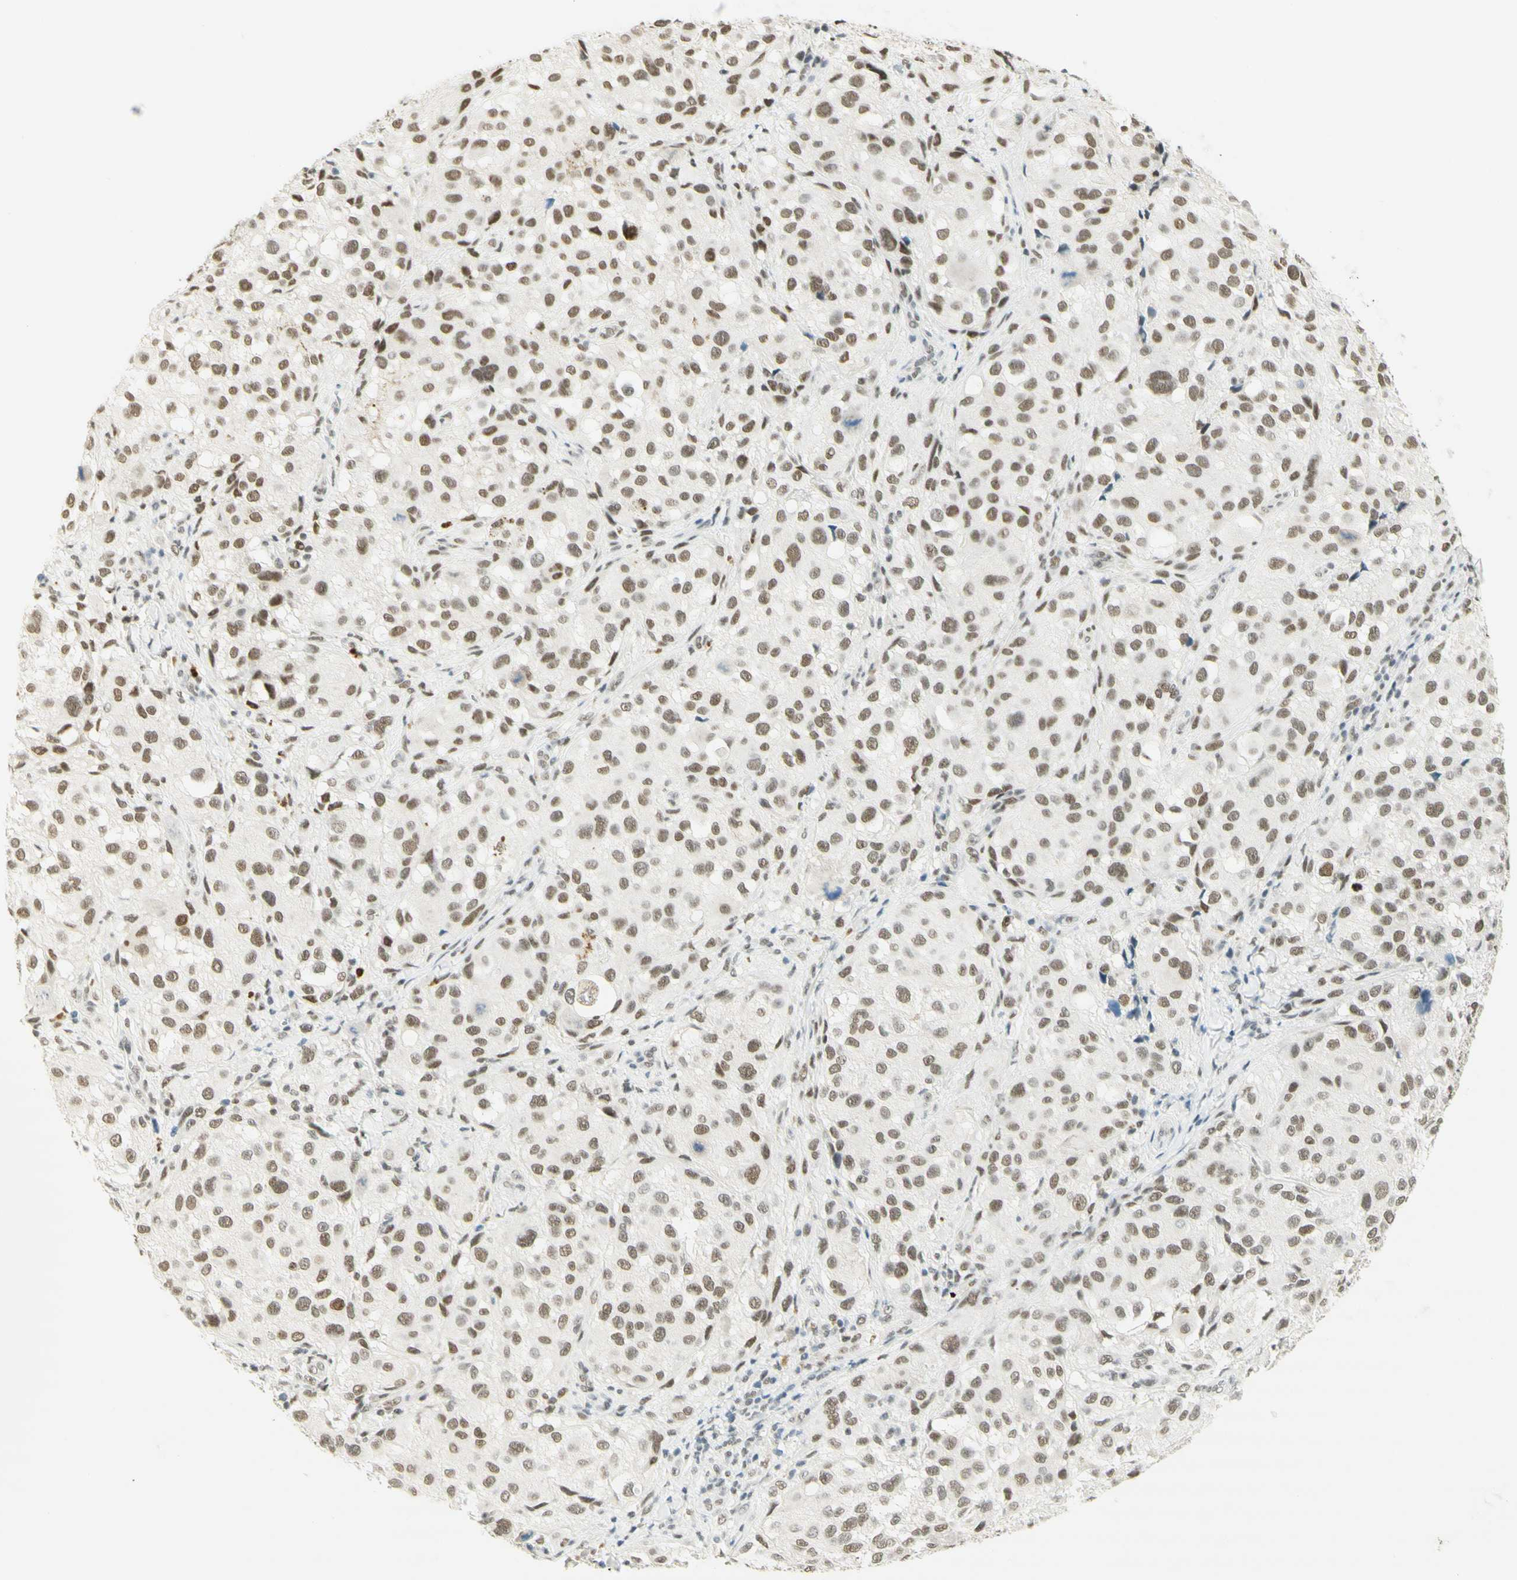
{"staining": {"intensity": "weak", "quantity": ">75%", "location": "nuclear"}, "tissue": "melanoma", "cell_type": "Tumor cells", "image_type": "cancer", "snomed": [{"axis": "morphology", "description": "Necrosis, NOS"}, {"axis": "morphology", "description": "Malignant melanoma, NOS"}, {"axis": "topography", "description": "Skin"}], "caption": "Protein staining demonstrates weak nuclear expression in approximately >75% of tumor cells in malignant melanoma.", "gene": "PMS2", "patient": {"sex": "female", "age": 87}}